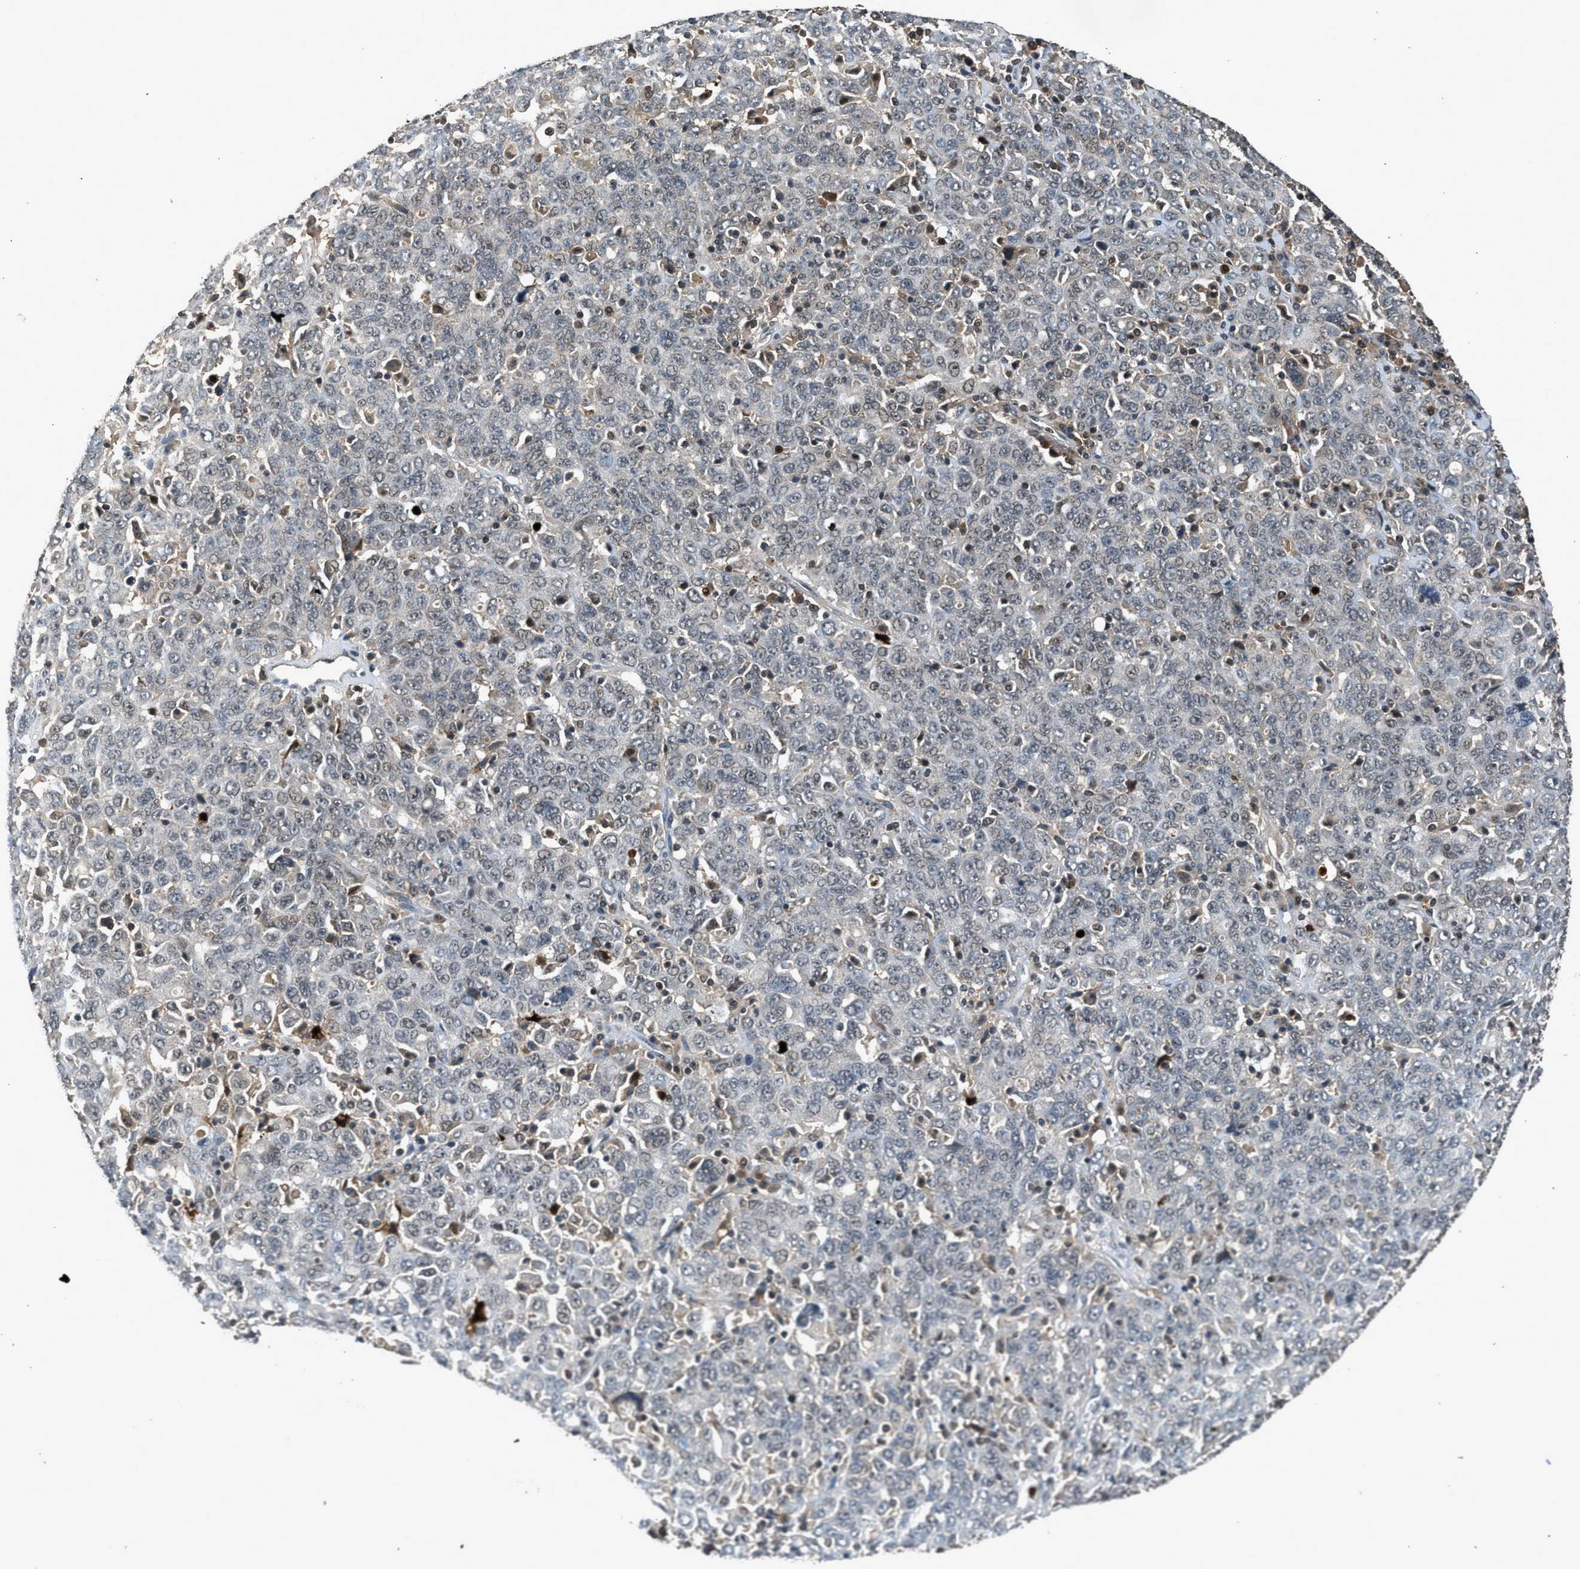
{"staining": {"intensity": "weak", "quantity": "<25%", "location": "cytoplasmic/membranous"}, "tissue": "ovarian cancer", "cell_type": "Tumor cells", "image_type": "cancer", "snomed": [{"axis": "morphology", "description": "Carcinoma, endometroid"}, {"axis": "topography", "description": "Ovary"}], "caption": "This is an immunohistochemistry photomicrograph of endometroid carcinoma (ovarian). There is no positivity in tumor cells.", "gene": "SLC15A4", "patient": {"sex": "female", "age": 62}}